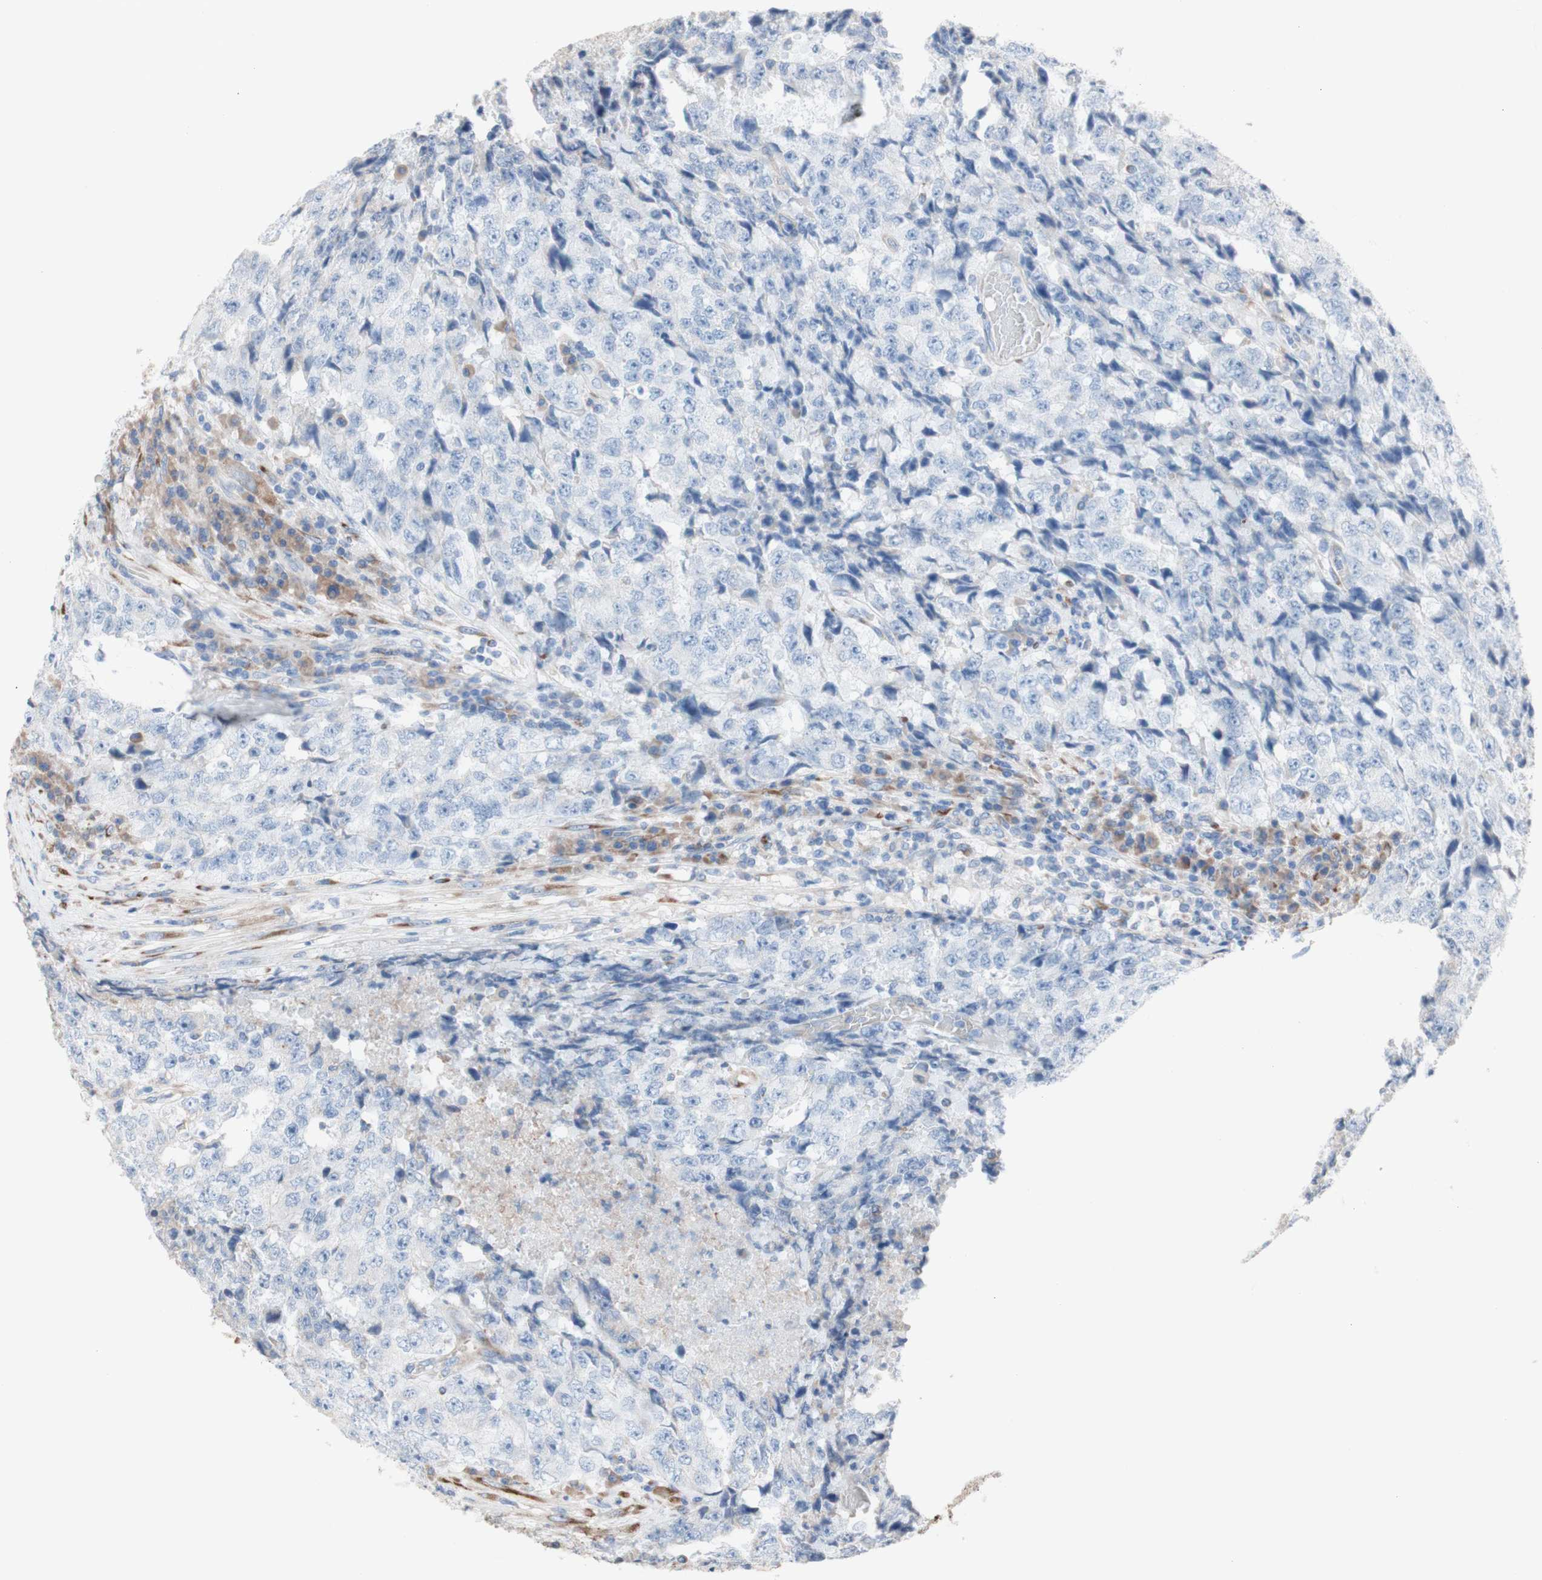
{"staining": {"intensity": "negative", "quantity": "none", "location": "none"}, "tissue": "testis cancer", "cell_type": "Tumor cells", "image_type": "cancer", "snomed": [{"axis": "morphology", "description": "Necrosis, NOS"}, {"axis": "morphology", "description": "Carcinoma, Embryonal, NOS"}, {"axis": "topography", "description": "Testis"}], "caption": "The immunohistochemistry micrograph has no significant positivity in tumor cells of testis embryonal carcinoma tissue.", "gene": "AGPAT5", "patient": {"sex": "male", "age": 19}}